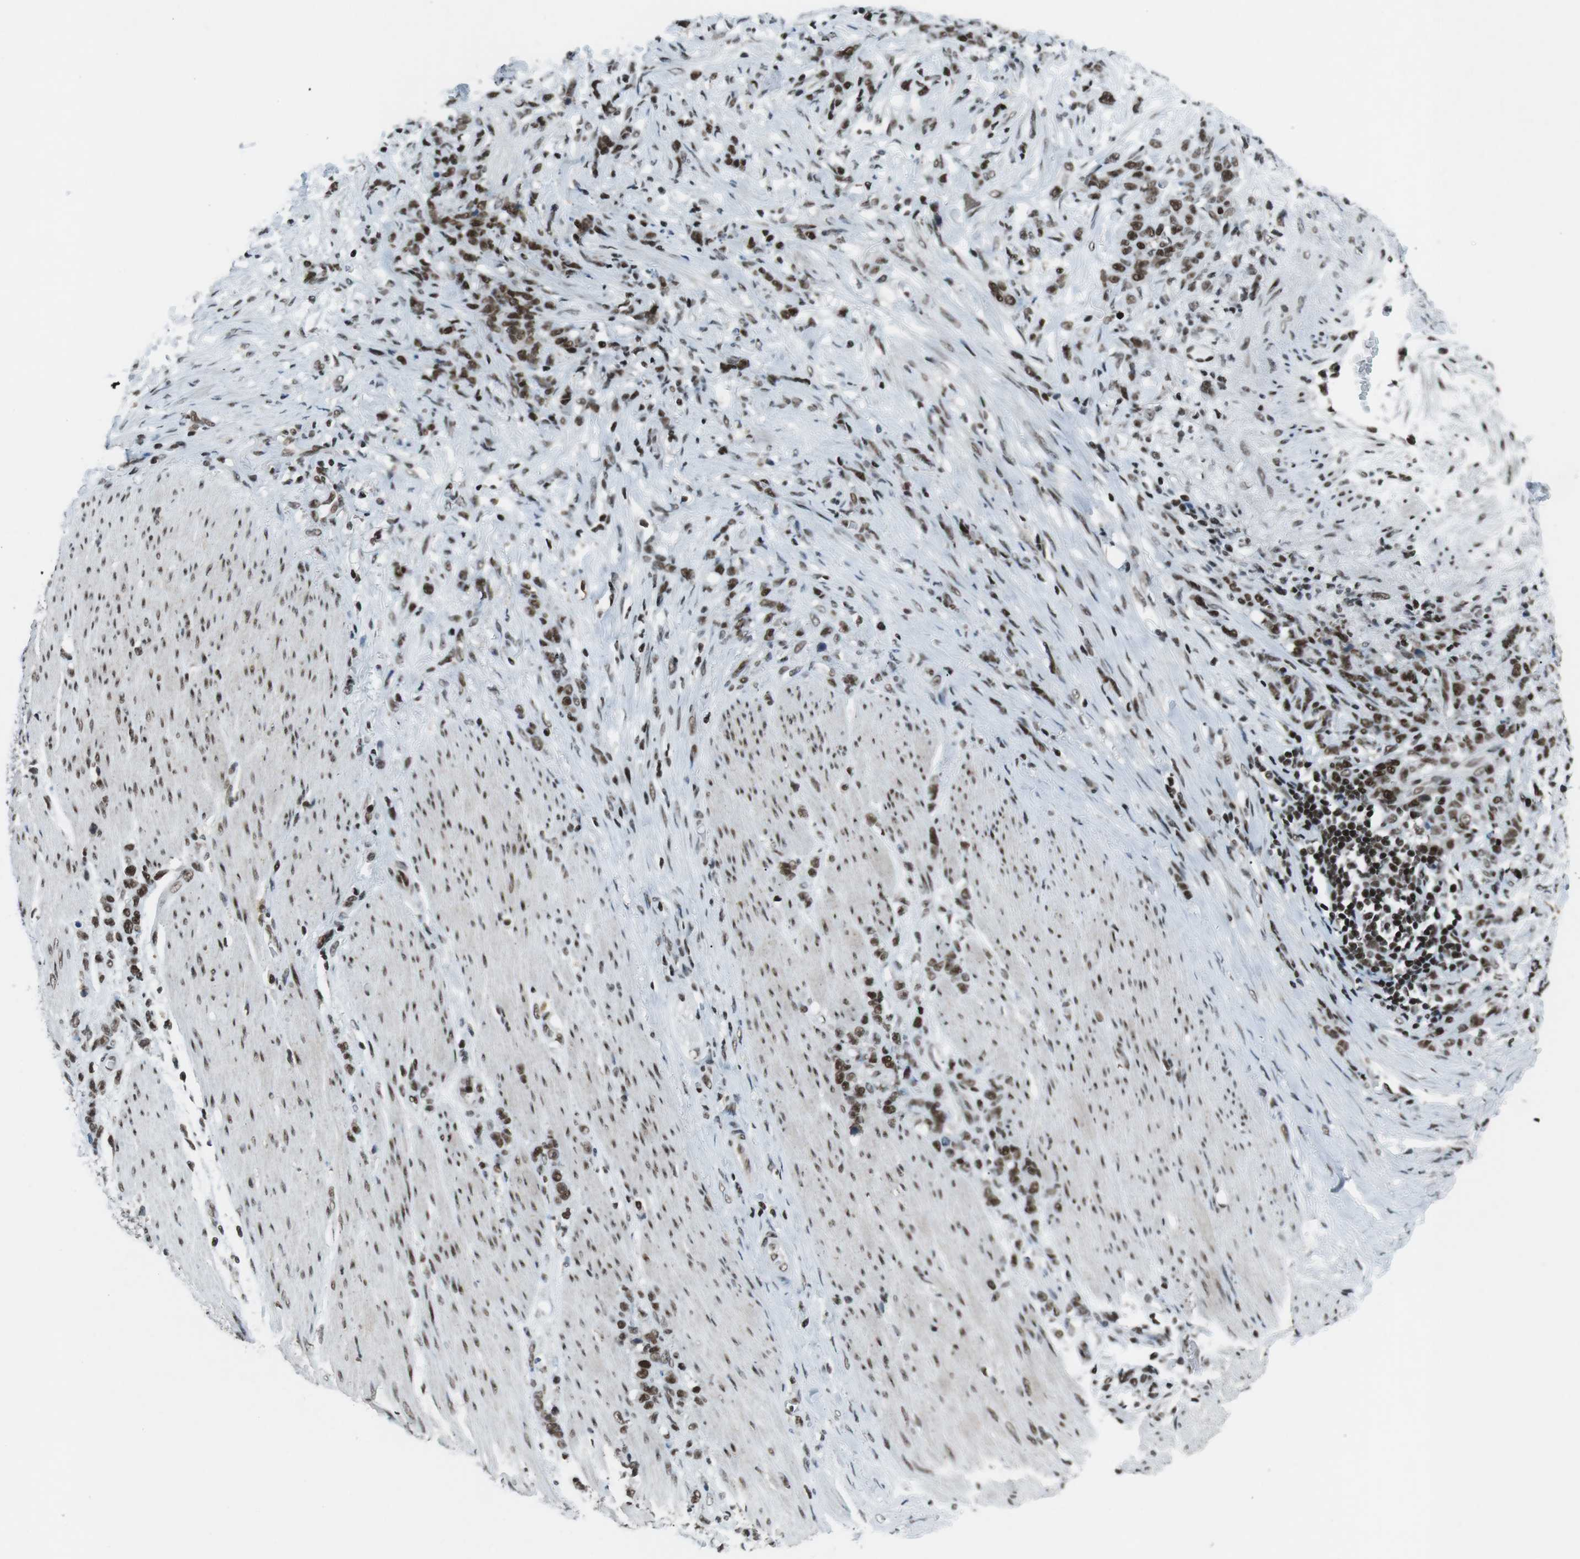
{"staining": {"intensity": "strong", "quantity": ">75%", "location": "nuclear"}, "tissue": "stomach cancer", "cell_type": "Tumor cells", "image_type": "cancer", "snomed": [{"axis": "morphology", "description": "Adenocarcinoma, NOS"}, {"axis": "topography", "description": "Stomach, lower"}], "caption": "A high-resolution micrograph shows immunohistochemistry (IHC) staining of adenocarcinoma (stomach), which displays strong nuclear staining in about >75% of tumor cells. (Stains: DAB in brown, nuclei in blue, Microscopy: brightfield microscopy at high magnification).", "gene": "TAF1", "patient": {"sex": "male", "age": 88}}